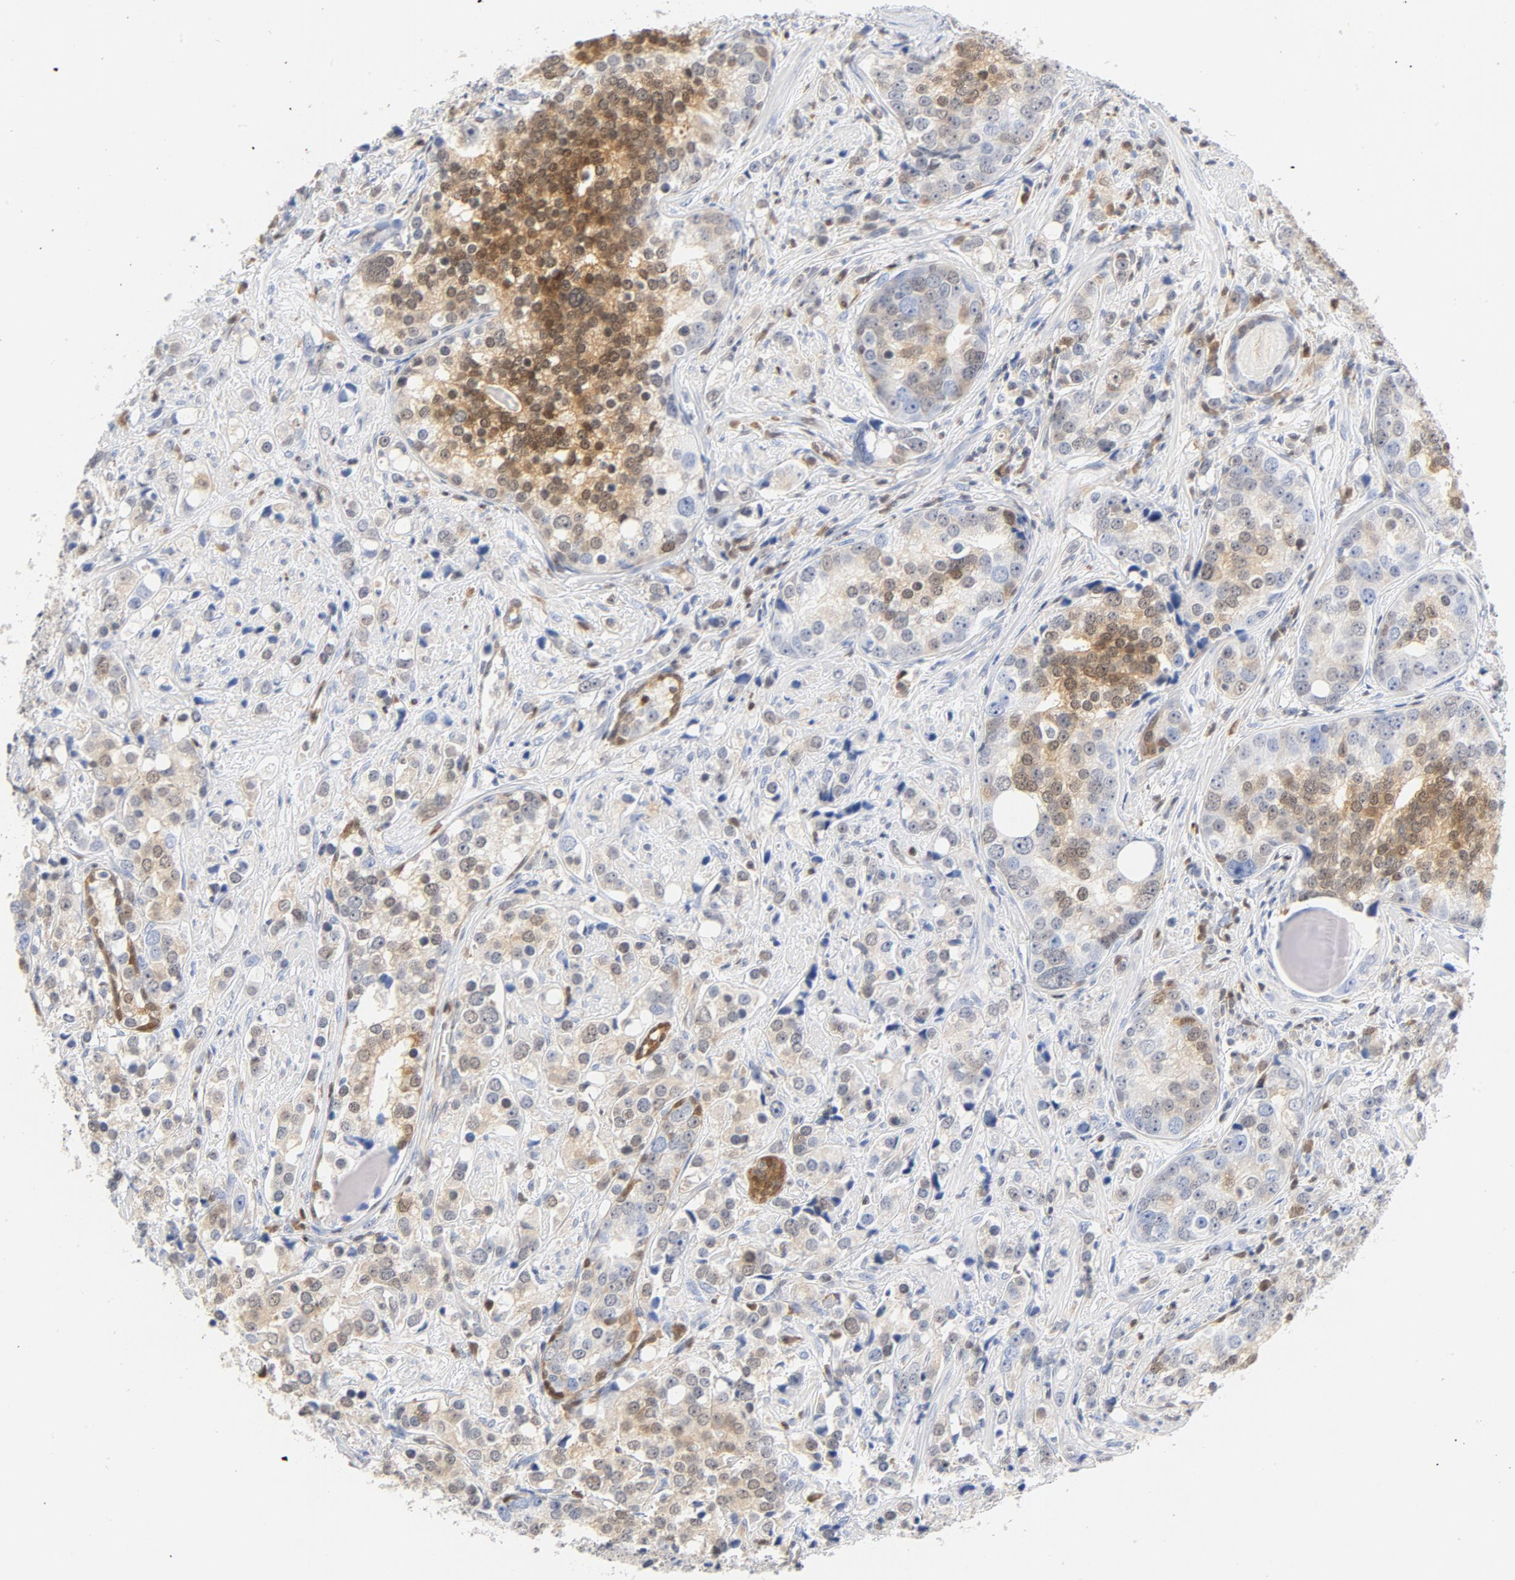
{"staining": {"intensity": "moderate", "quantity": "25%-75%", "location": "cytoplasmic/membranous,nuclear"}, "tissue": "prostate cancer", "cell_type": "Tumor cells", "image_type": "cancer", "snomed": [{"axis": "morphology", "description": "Adenocarcinoma, High grade"}, {"axis": "topography", "description": "Prostate"}], "caption": "Tumor cells display medium levels of moderate cytoplasmic/membranous and nuclear staining in approximately 25%-75% of cells in prostate cancer (high-grade adenocarcinoma).", "gene": "CDKN1B", "patient": {"sex": "male", "age": 71}}